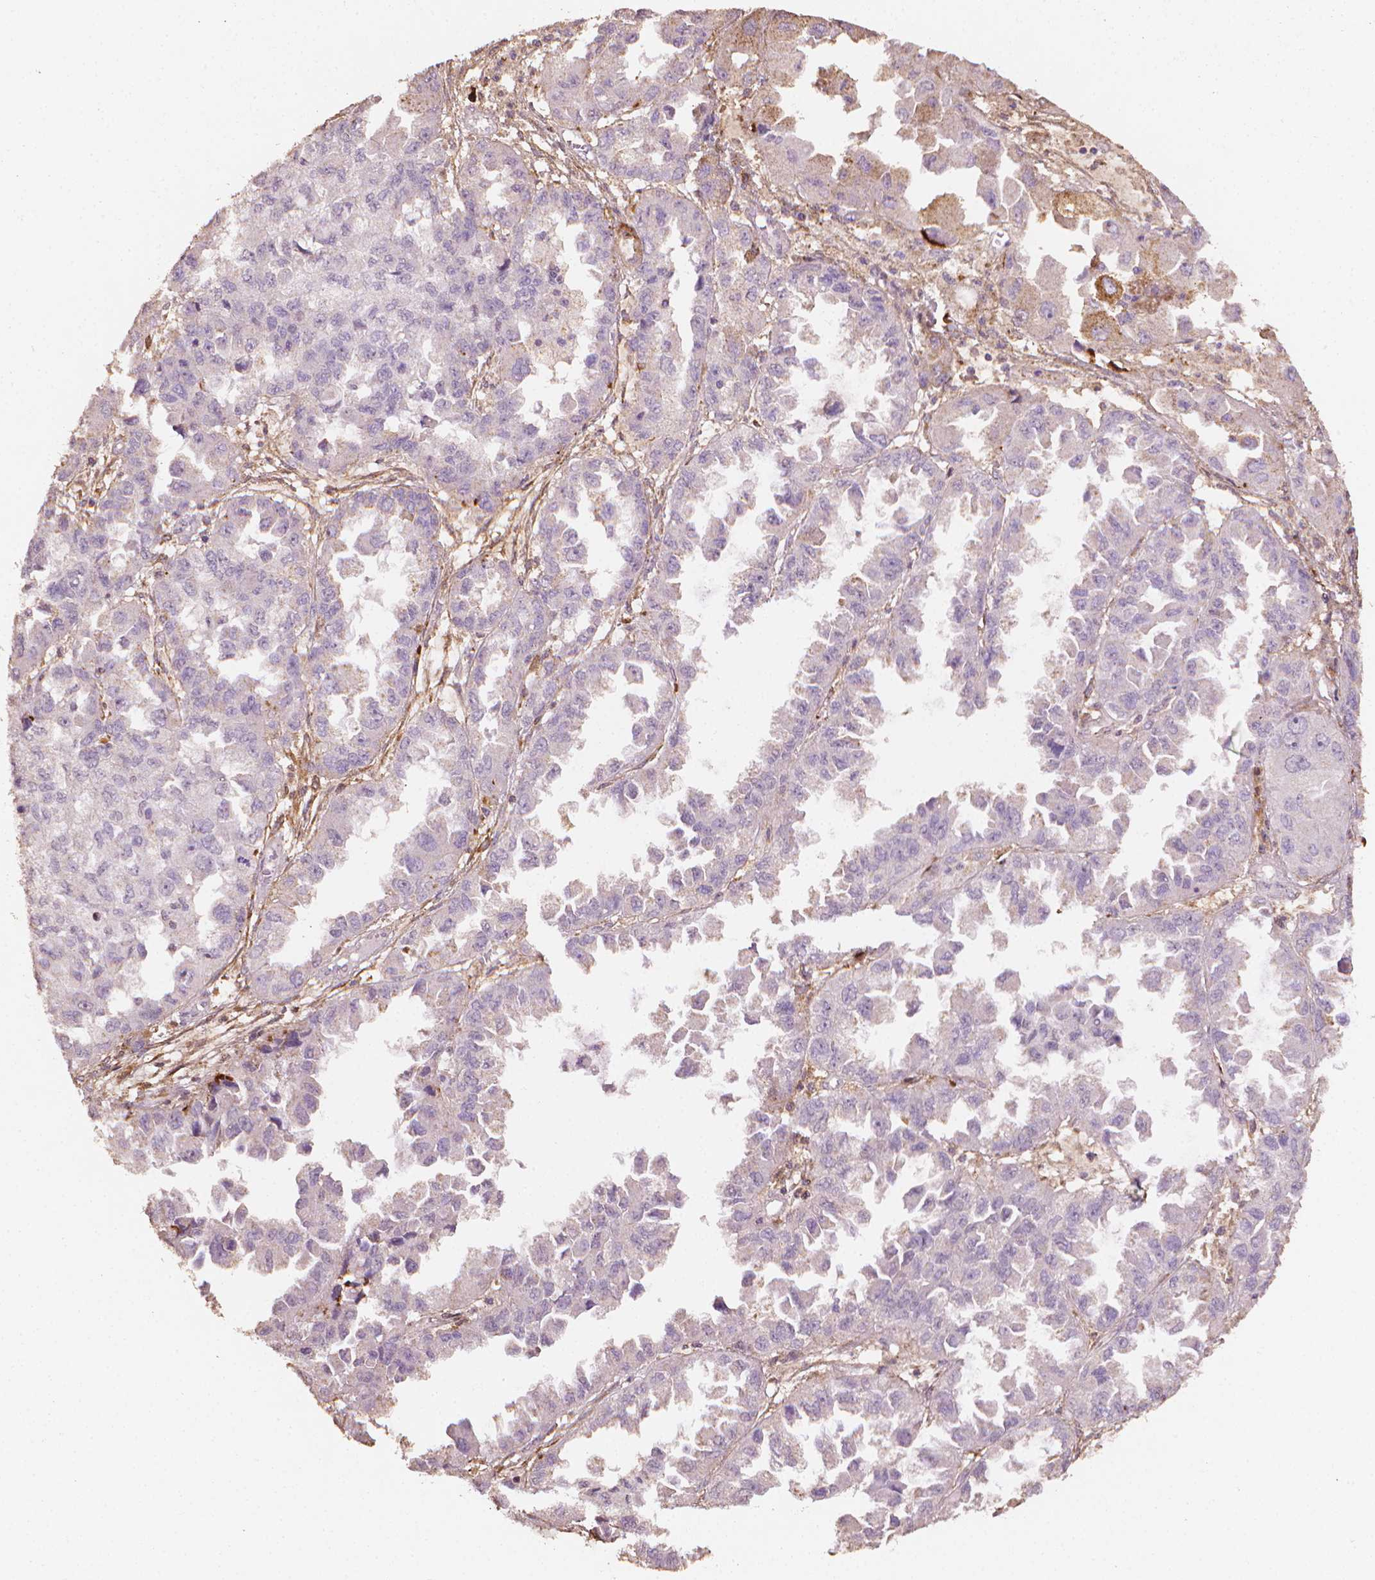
{"staining": {"intensity": "negative", "quantity": "none", "location": "none"}, "tissue": "ovarian cancer", "cell_type": "Tumor cells", "image_type": "cancer", "snomed": [{"axis": "morphology", "description": "Cystadenocarcinoma, serous, NOS"}, {"axis": "topography", "description": "Ovary"}], "caption": "Protein analysis of ovarian cancer shows no significant staining in tumor cells.", "gene": "DCN", "patient": {"sex": "female", "age": 84}}